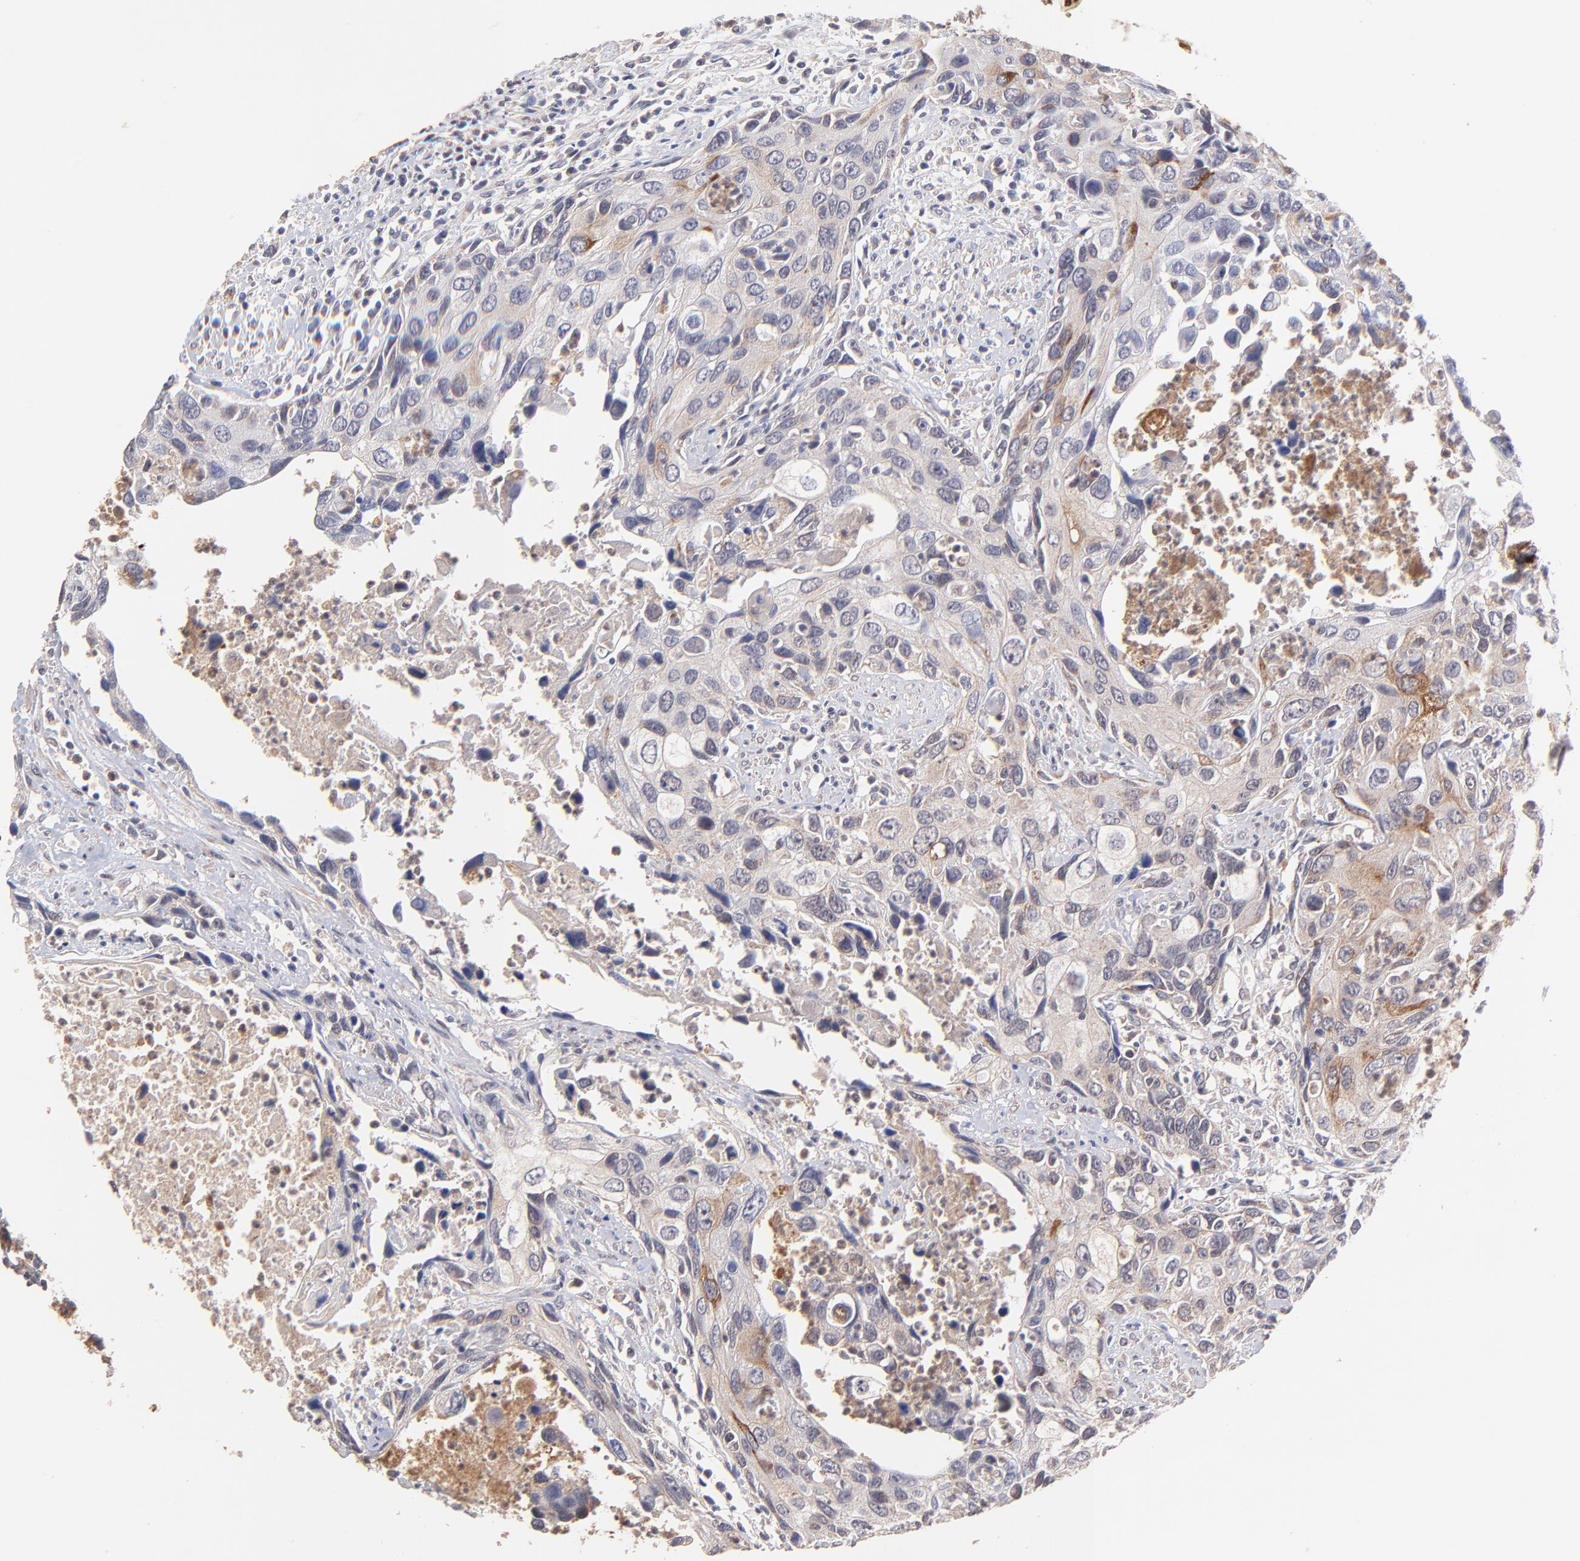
{"staining": {"intensity": "weak", "quantity": "25%-75%", "location": "cytoplasmic/membranous"}, "tissue": "urothelial cancer", "cell_type": "Tumor cells", "image_type": "cancer", "snomed": [{"axis": "morphology", "description": "Urothelial carcinoma, High grade"}, {"axis": "topography", "description": "Urinary bladder"}], "caption": "Protein expression analysis of human urothelial carcinoma (high-grade) reveals weak cytoplasmic/membranous expression in approximately 25%-75% of tumor cells.", "gene": "BAIAP2L2", "patient": {"sex": "male", "age": 71}}